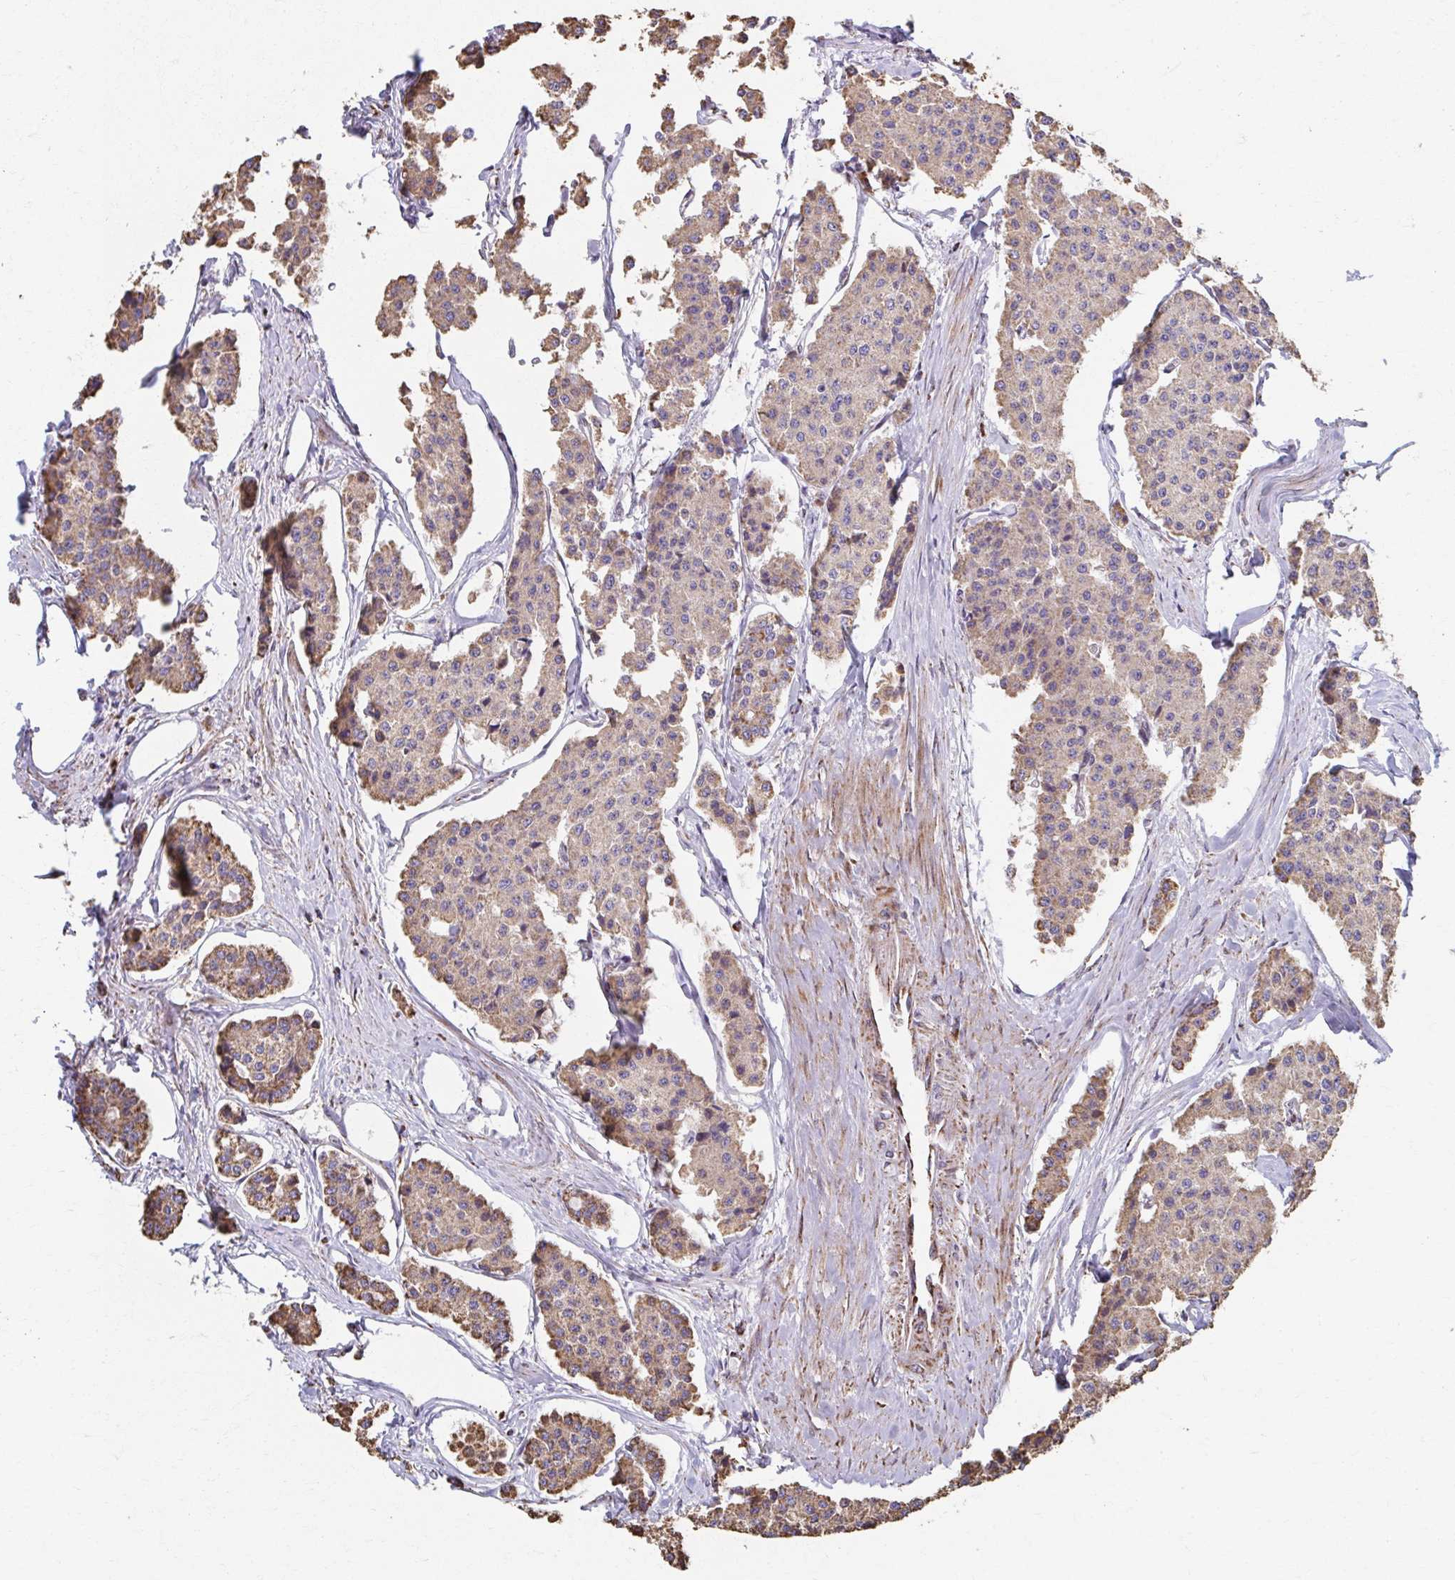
{"staining": {"intensity": "weak", "quantity": ">75%", "location": "cytoplasmic/membranous"}, "tissue": "carcinoid", "cell_type": "Tumor cells", "image_type": "cancer", "snomed": [{"axis": "morphology", "description": "Carcinoid, malignant, NOS"}, {"axis": "topography", "description": "Small intestine"}], "caption": "The immunohistochemical stain highlights weak cytoplasmic/membranous expression in tumor cells of carcinoid tissue.", "gene": "SAT1", "patient": {"sex": "female", "age": 65}}